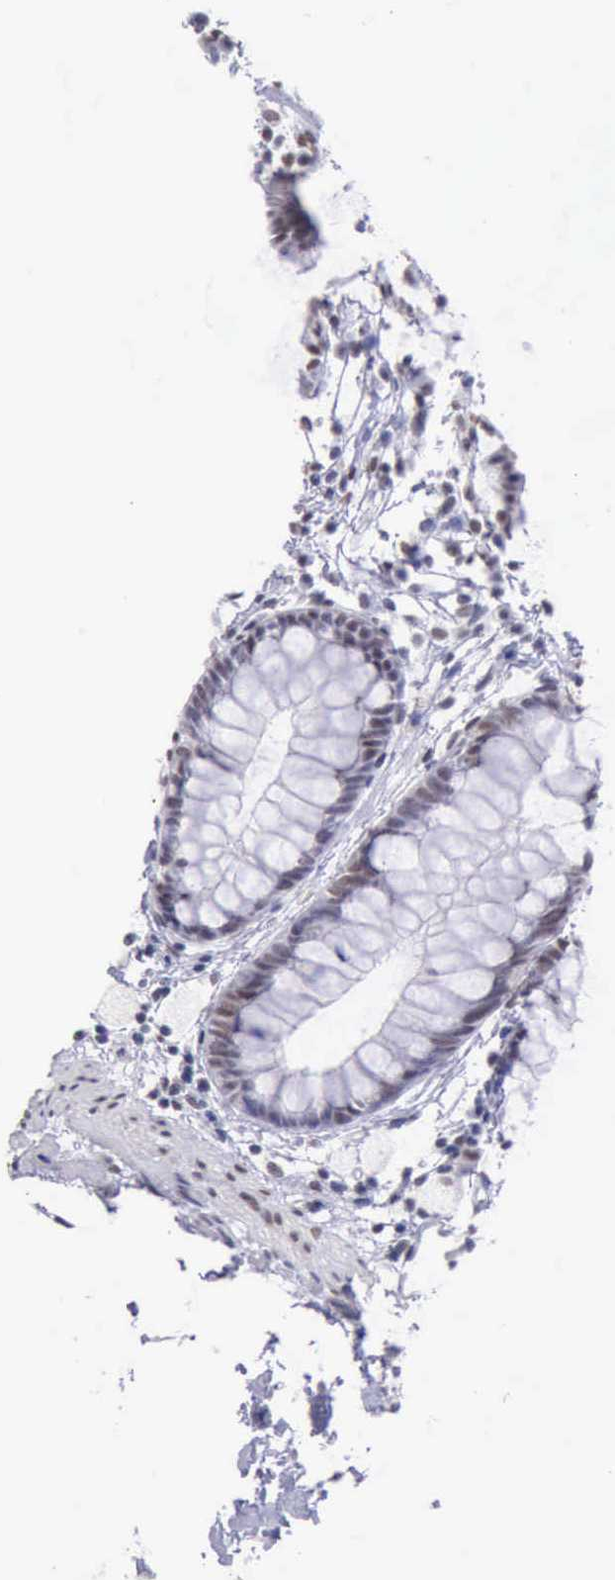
{"staining": {"intensity": "negative", "quantity": "none", "location": "none"}, "tissue": "colon", "cell_type": "Endothelial cells", "image_type": "normal", "snomed": [{"axis": "morphology", "description": "Normal tissue, NOS"}, {"axis": "topography", "description": "Smooth muscle"}, {"axis": "topography", "description": "Colon"}], "caption": "High power microscopy micrograph of an IHC photomicrograph of unremarkable colon, revealing no significant positivity in endothelial cells.", "gene": "EP300", "patient": {"sex": "male", "age": 67}}